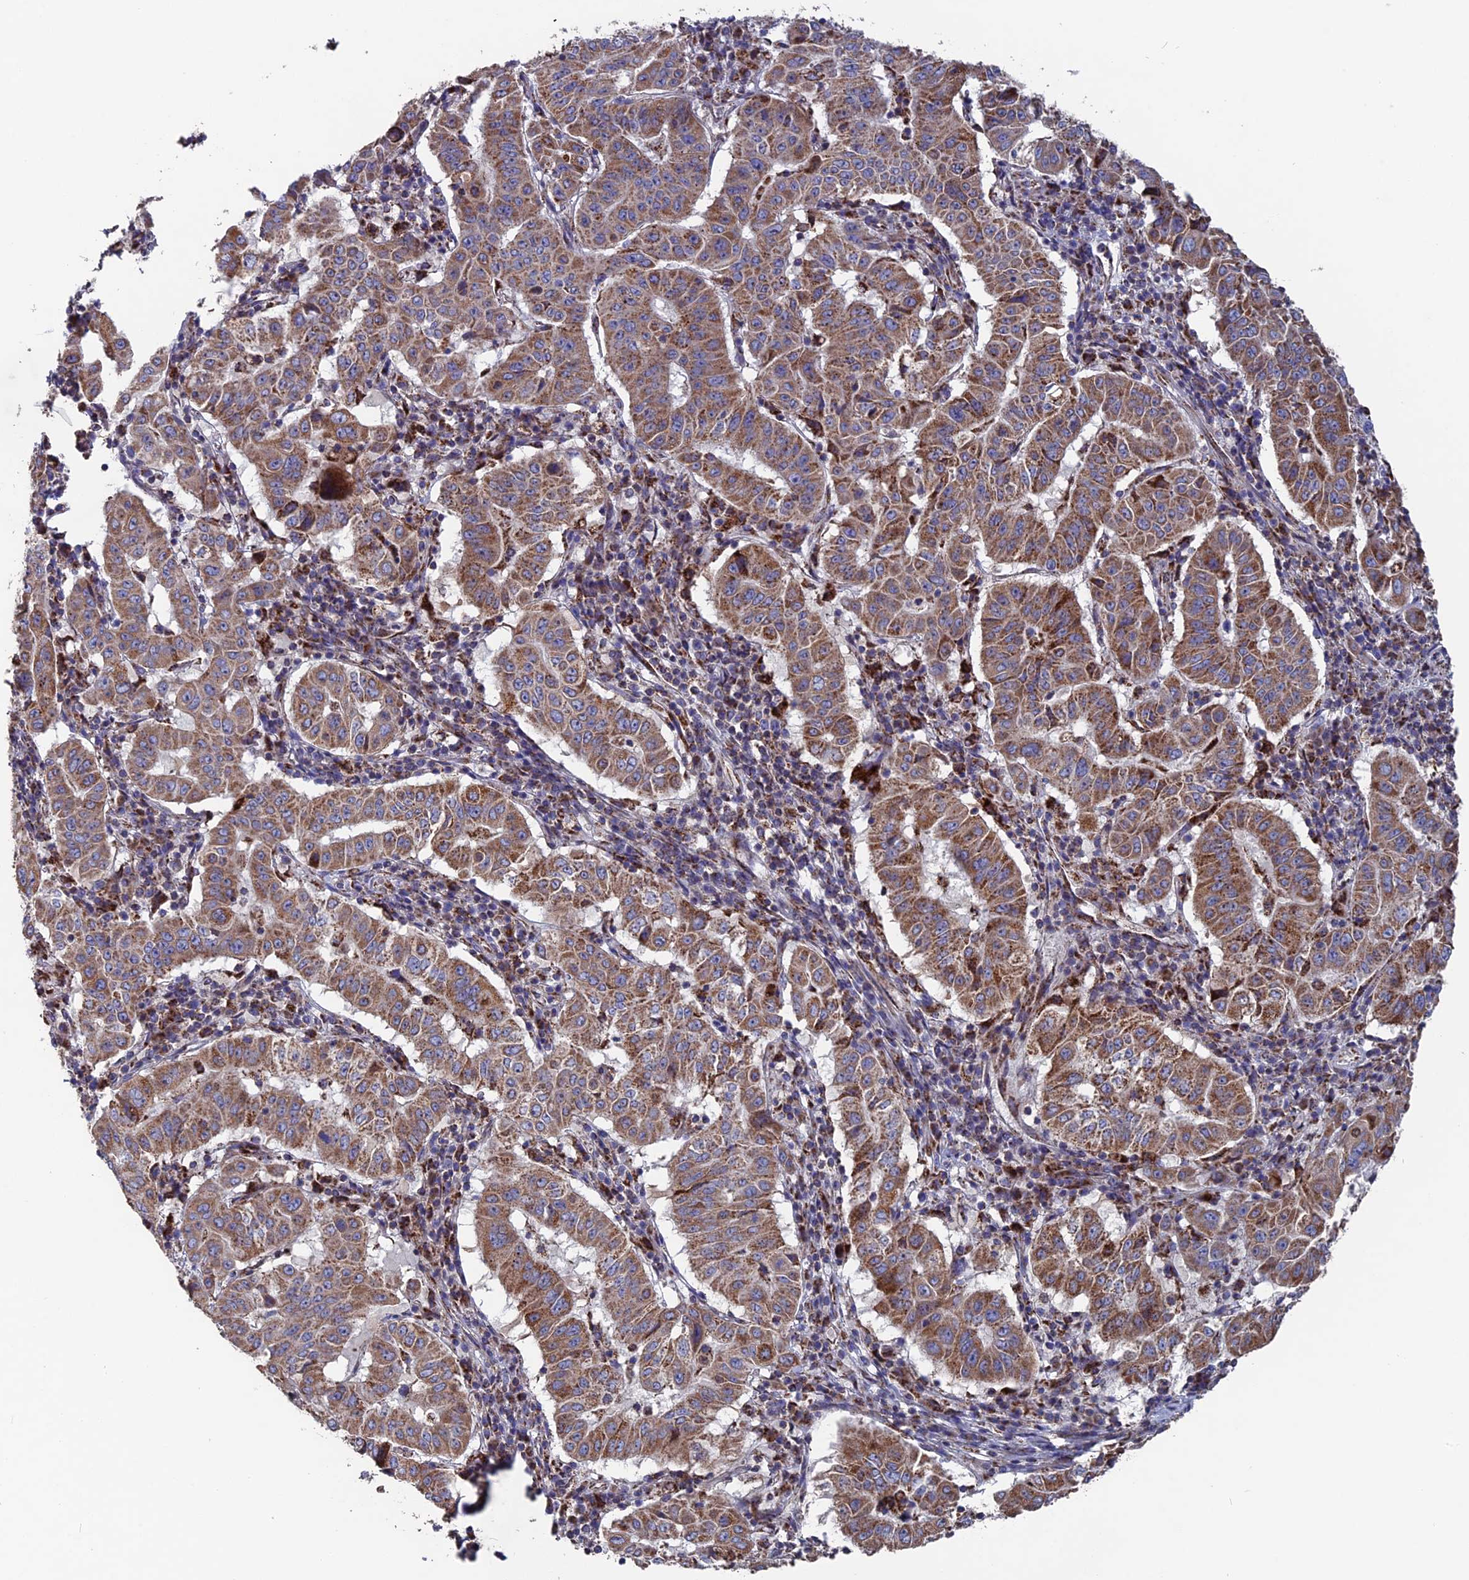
{"staining": {"intensity": "moderate", "quantity": ">75%", "location": "cytoplasmic/membranous"}, "tissue": "pancreatic cancer", "cell_type": "Tumor cells", "image_type": "cancer", "snomed": [{"axis": "morphology", "description": "Adenocarcinoma, NOS"}, {"axis": "topography", "description": "Pancreas"}], "caption": "Immunohistochemical staining of pancreatic adenocarcinoma exhibits moderate cytoplasmic/membranous protein expression in approximately >75% of tumor cells.", "gene": "TGFA", "patient": {"sex": "male", "age": 63}}